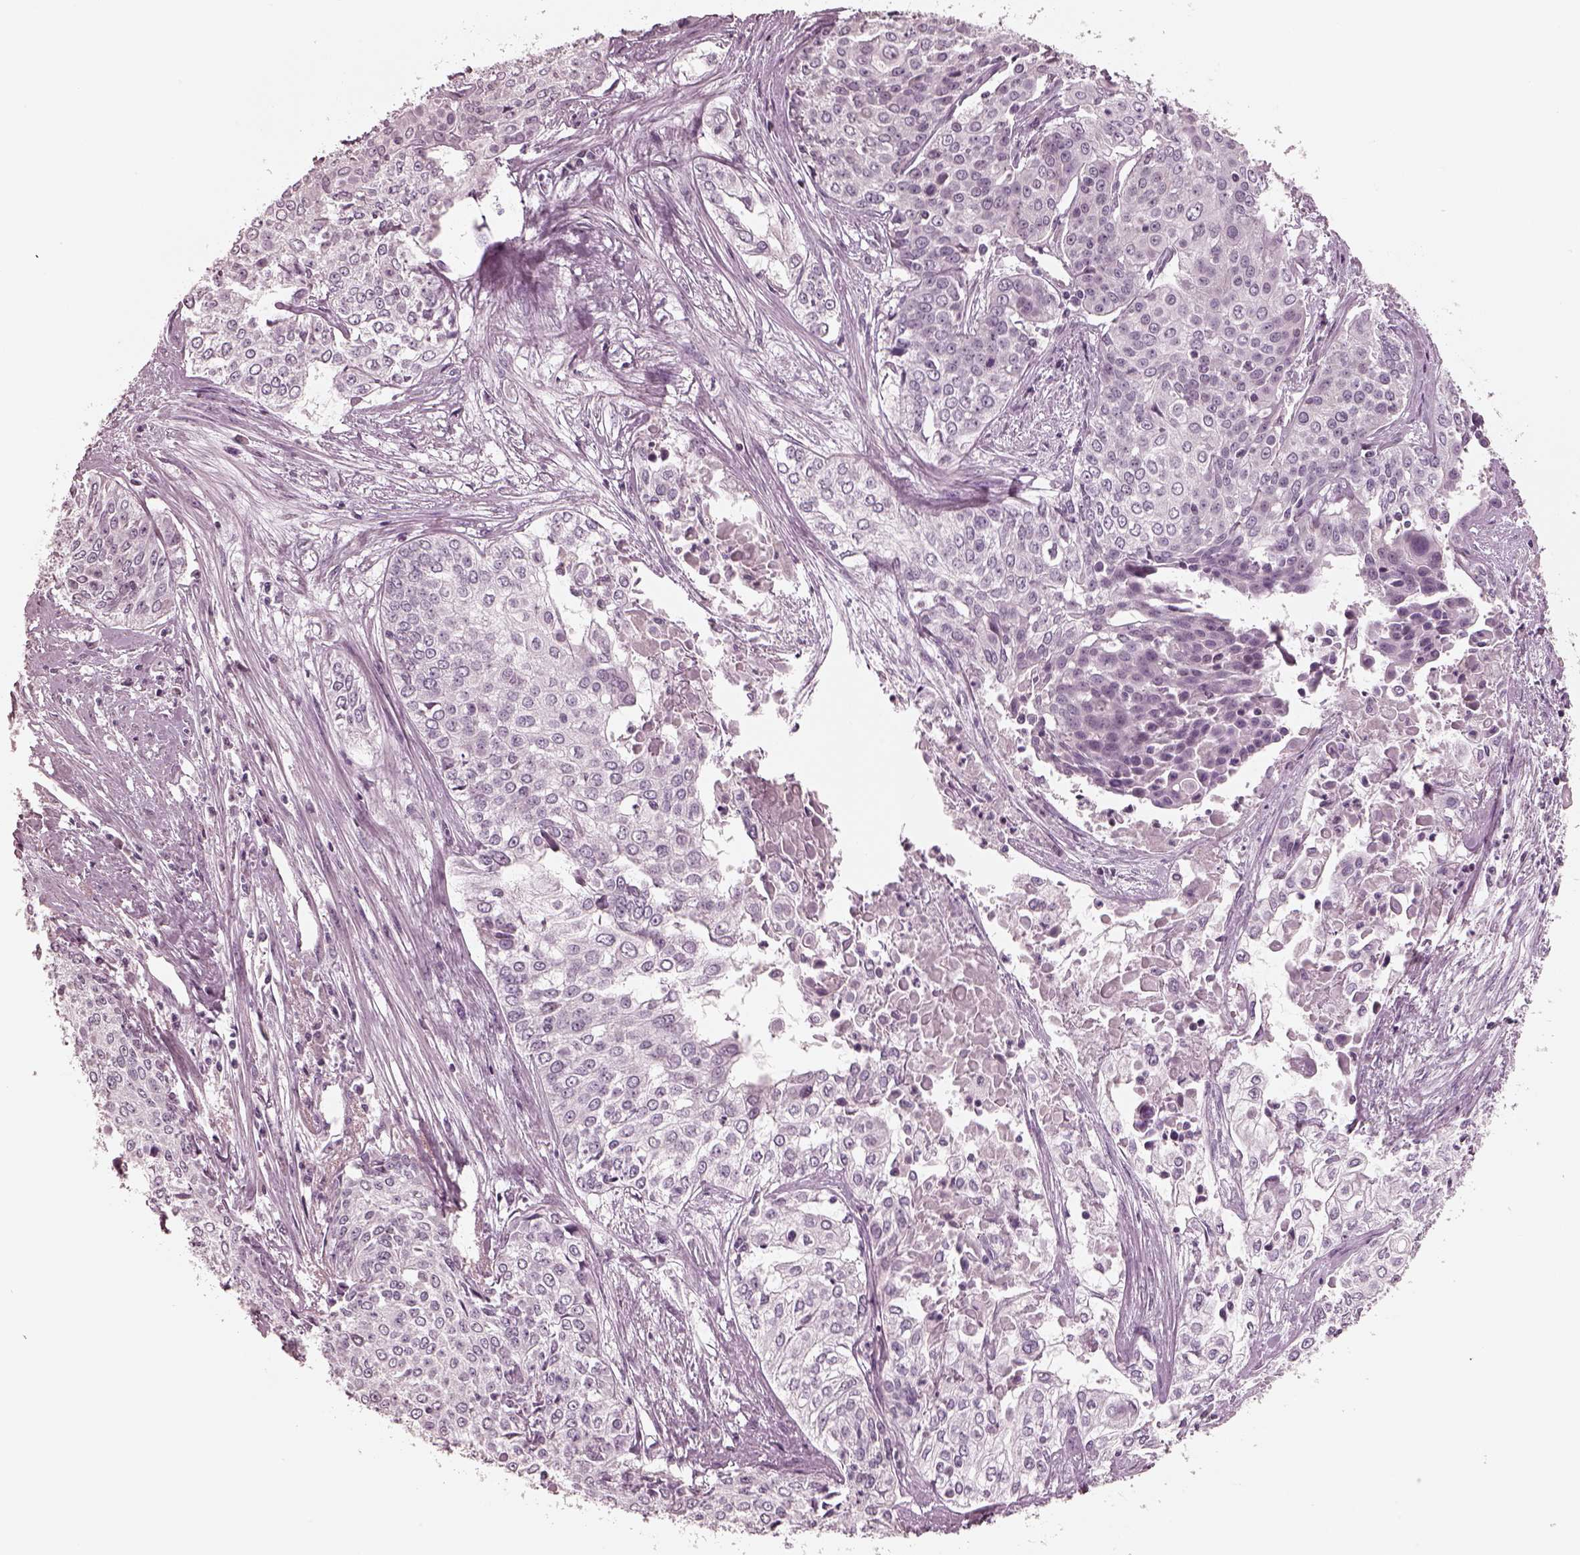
{"staining": {"intensity": "negative", "quantity": "none", "location": "none"}, "tissue": "cervical cancer", "cell_type": "Tumor cells", "image_type": "cancer", "snomed": [{"axis": "morphology", "description": "Squamous cell carcinoma, NOS"}, {"axis": "topography", "description": "Cervix"}], "caption": "The IHC histopathology image has no significant positivity in tumor cells of squamous cell carcinoma (cervical) tissue.", "gene": "EGR4", "patient": {"sex": "female", "age": 39}}